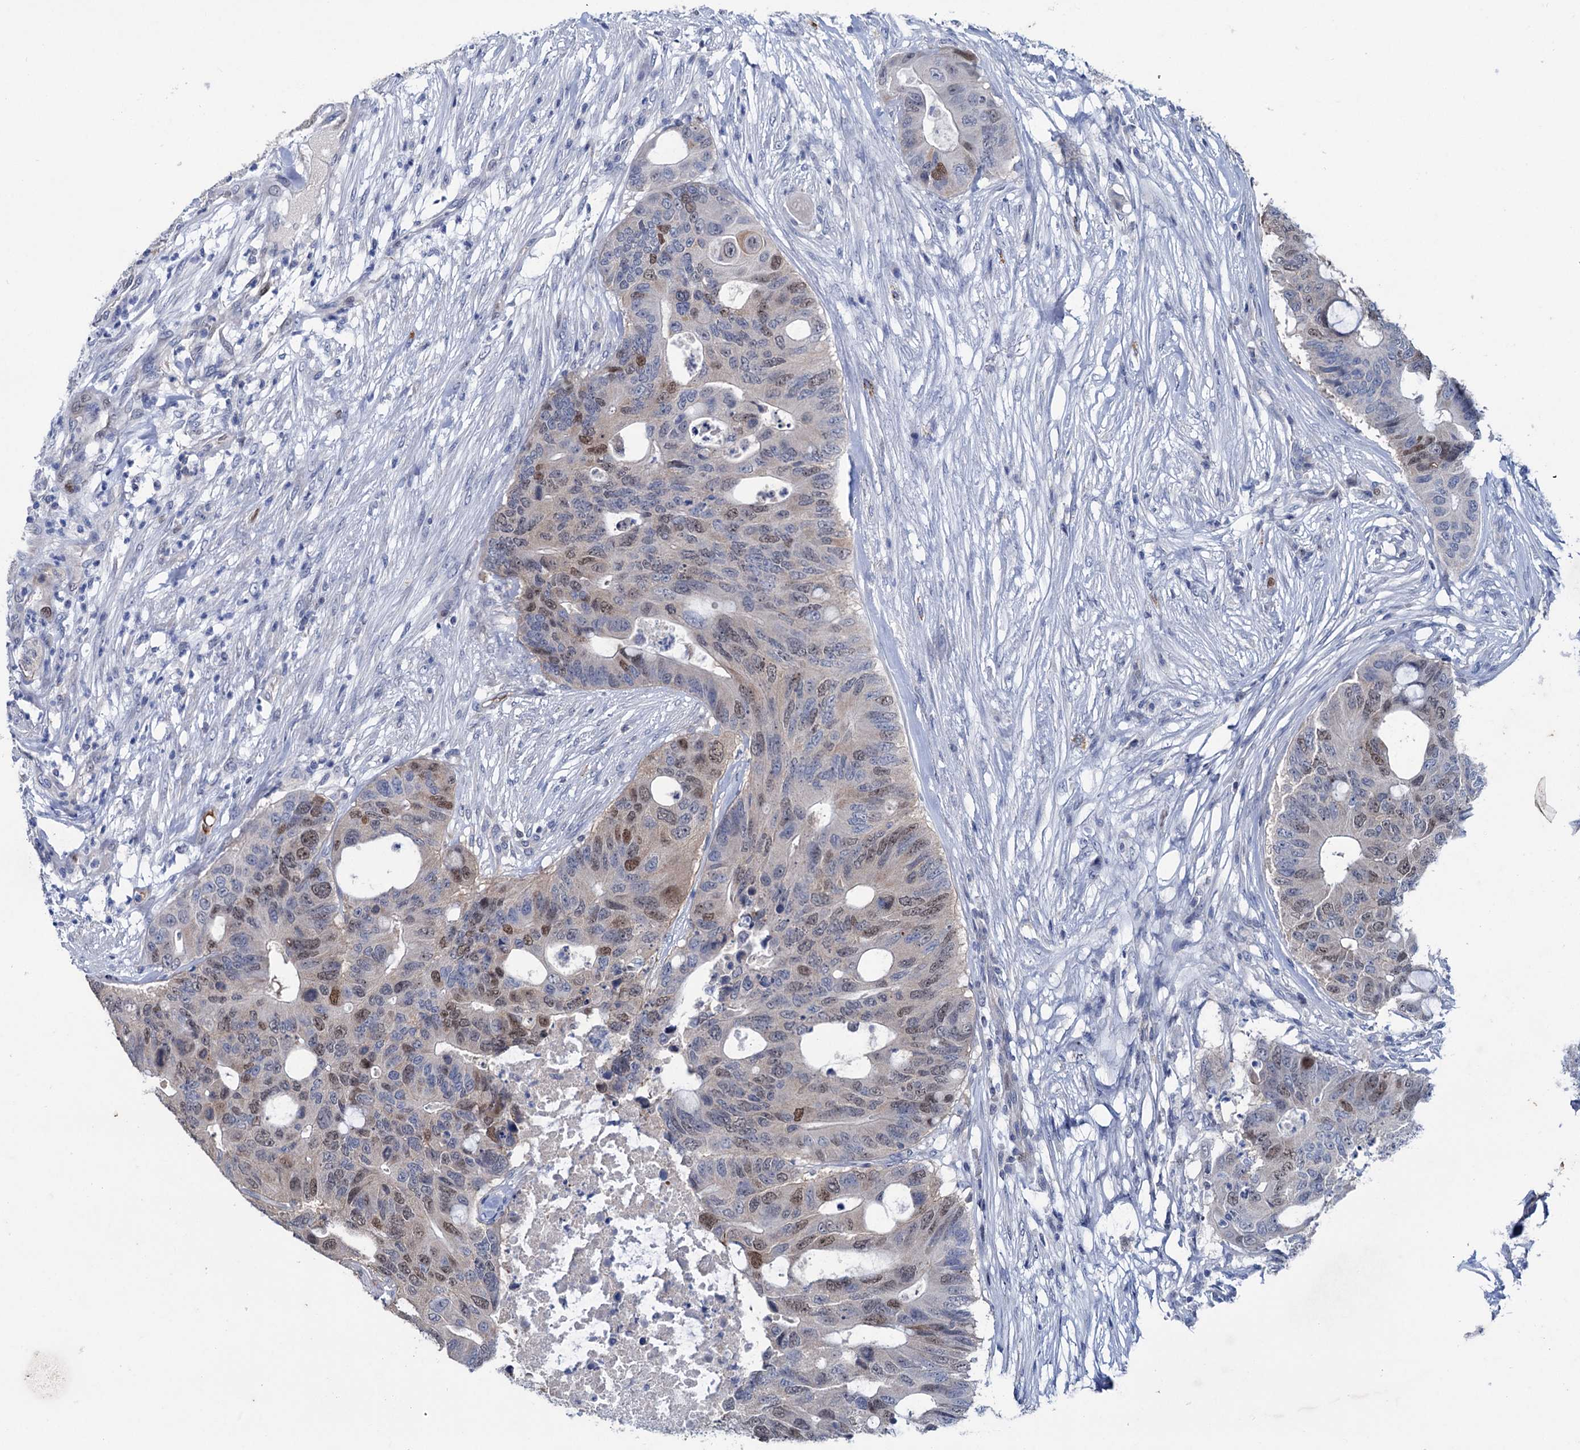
{"staining": {"intensity": "moderate", "quantity": "25%-75%", "location": "nuclear"}, "tissue": "colorectal cancer", "cell_type": "Tumor cells", "image_type": "cancer", "snomed": [{"axis": "morphology", "description": "Adenocarcinoma, NOS"}, {"axis": "topography", "description": "Colon"}], "caption": "Protein staining by immunohistochemistry reveals moderate nuclear expression in approximately 25%-75% of tumor cells in colorectal cancer (adenocarcinoma).", "gene": "FAM111B", "patient": {"sex": "male", "age": 71}}